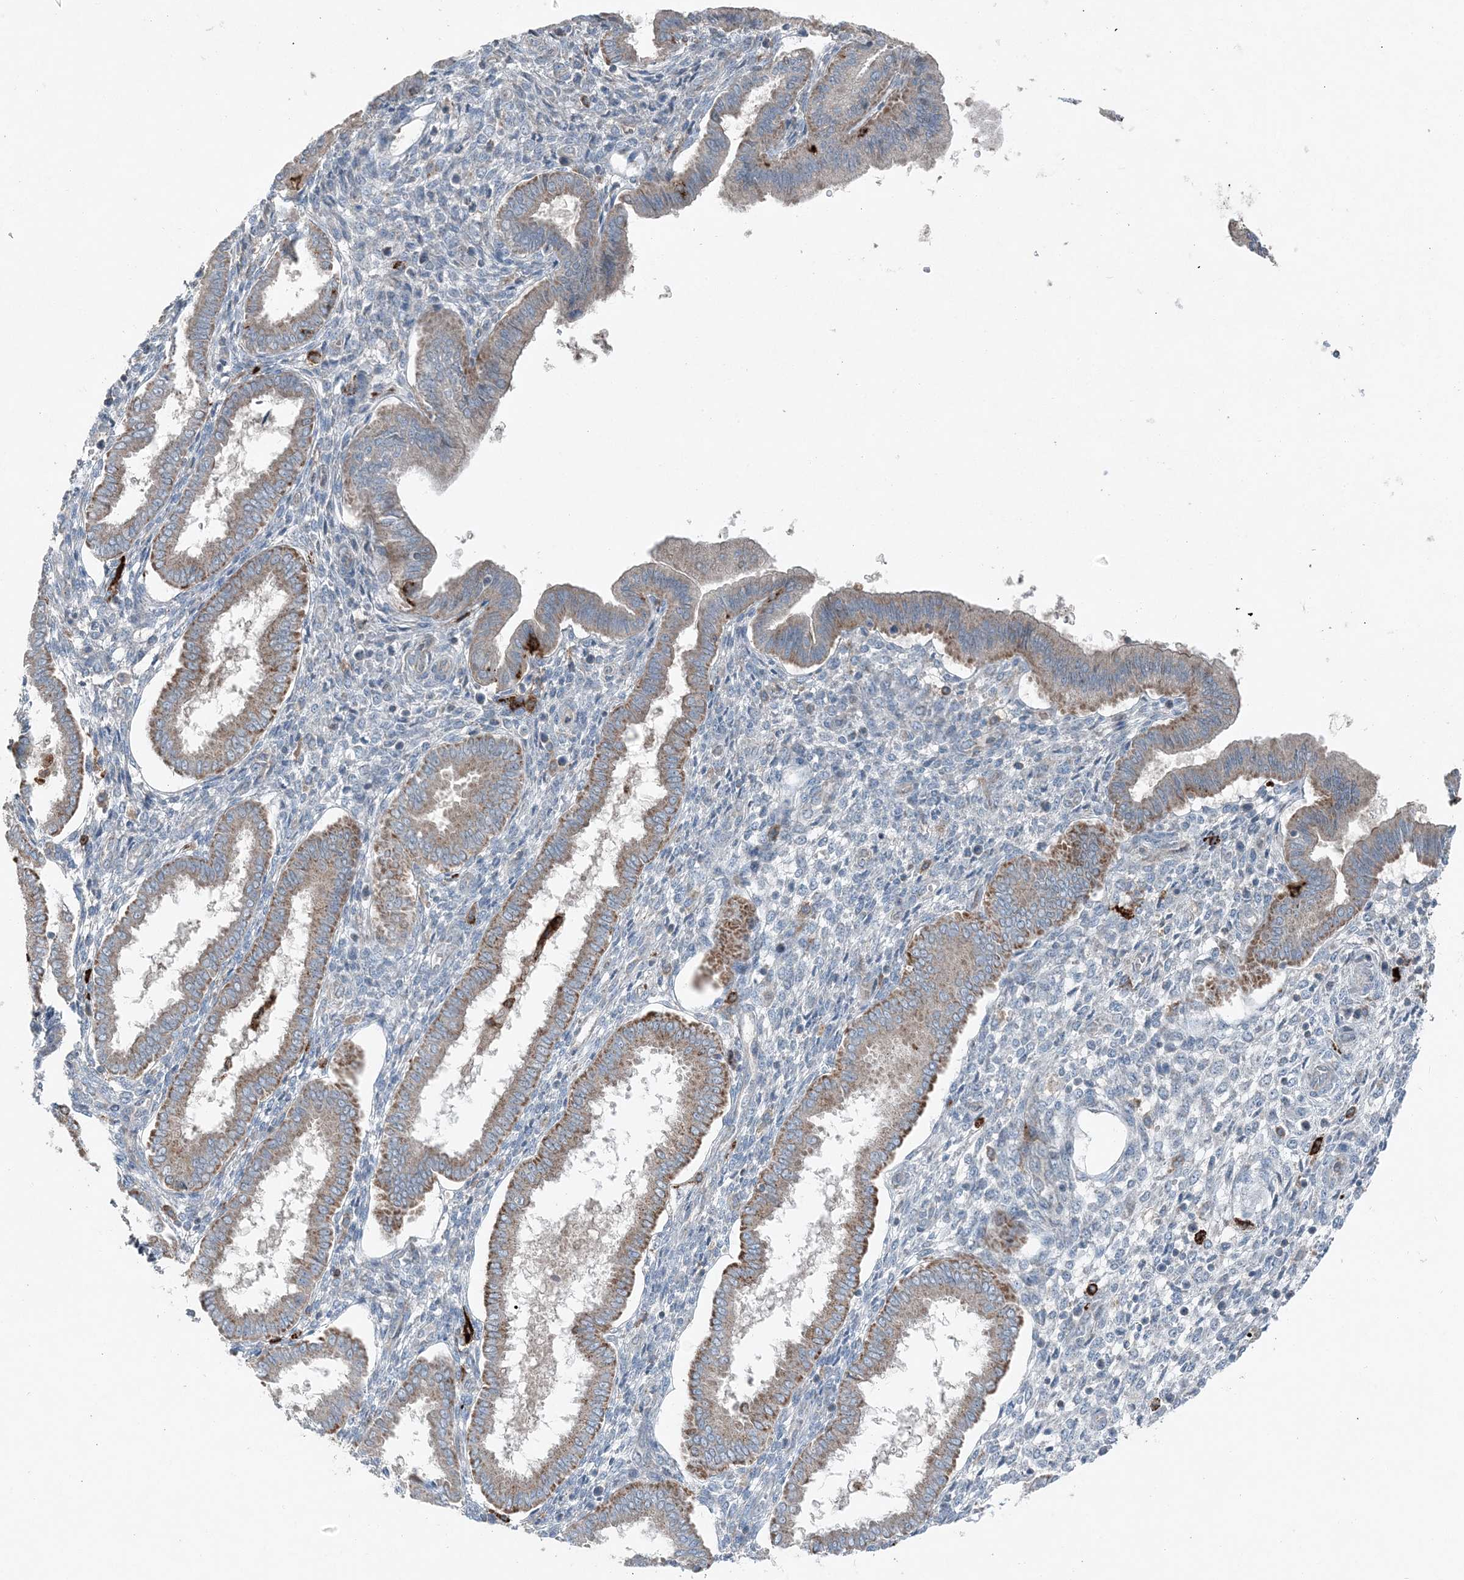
{"staining": {"intensity": "negative", "quantity": "none", "location": "none"}, "tissue": "endometrium", "cell_type": "Cells in endometrial stroma", "image_type": "normal", "snomed": [{"axis": "morphology", "description": "Normal tissue, NOS"}, {"axis": "topography", "description": "Endometrium"}], "caption": "Cells in endometrial stroma show no significant expression in unremarkable endometrium.", "gene": "KY", "patient": {"sex": "female", "age": 24}}